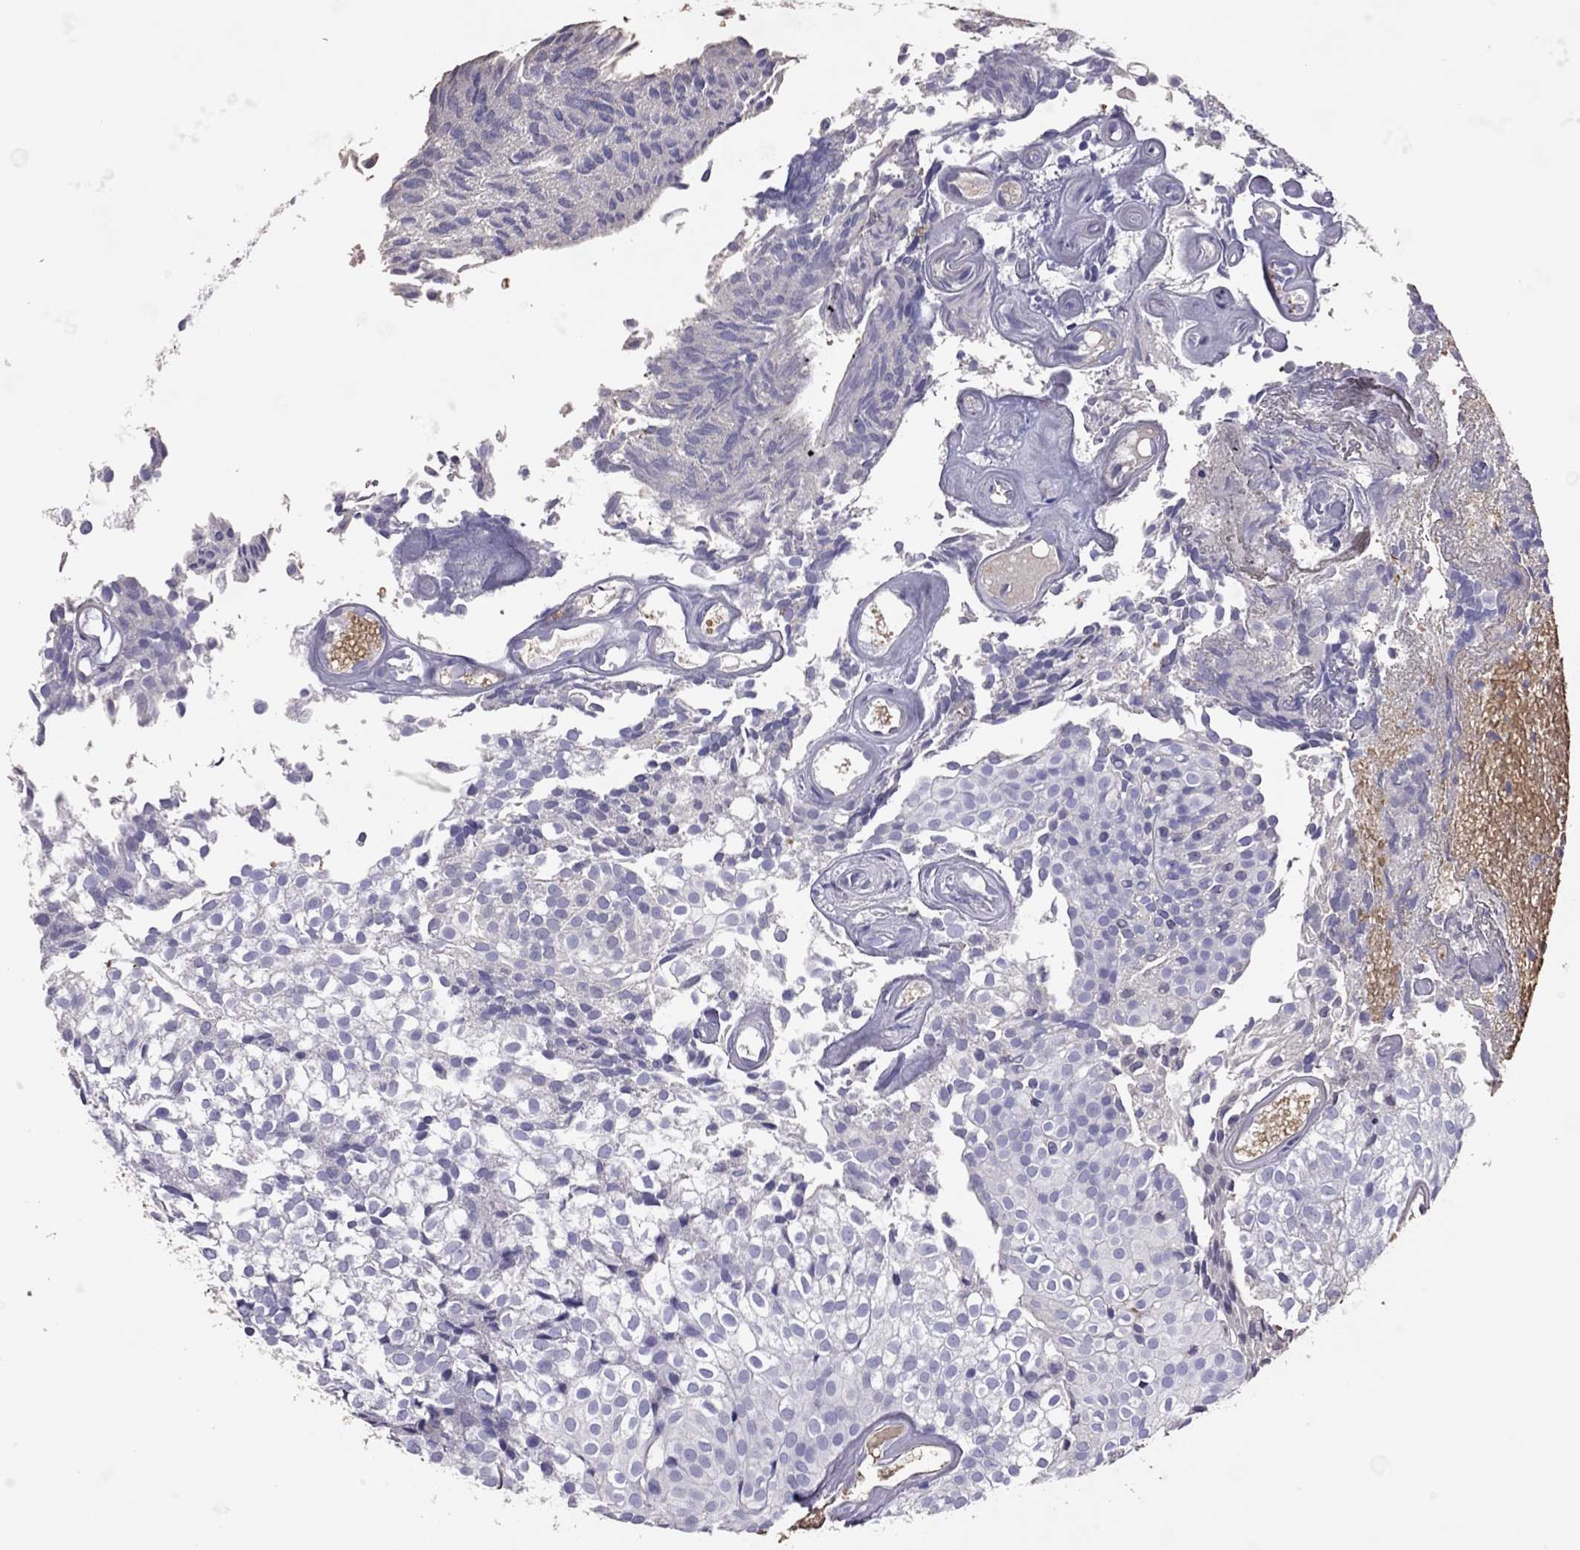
{"staining": {"intensity": "negative", "quantity": "none", "location": "none"}, "tissue": "urothelial cancer", "cell_type": "Tumor cells", "image_type": "cancer", "snomed": [{"axis": "morphology", "description": "Urothelial carcinoma, Low grade"}, {"axis": "topography", "description": "Urinary bladder"}], "caption": "Immunohistochemical staining of human urothelial cancer displays no significant expression in tumor cells.", "gene": "RHD", "patient": {"sex": "male", "age": 89}}